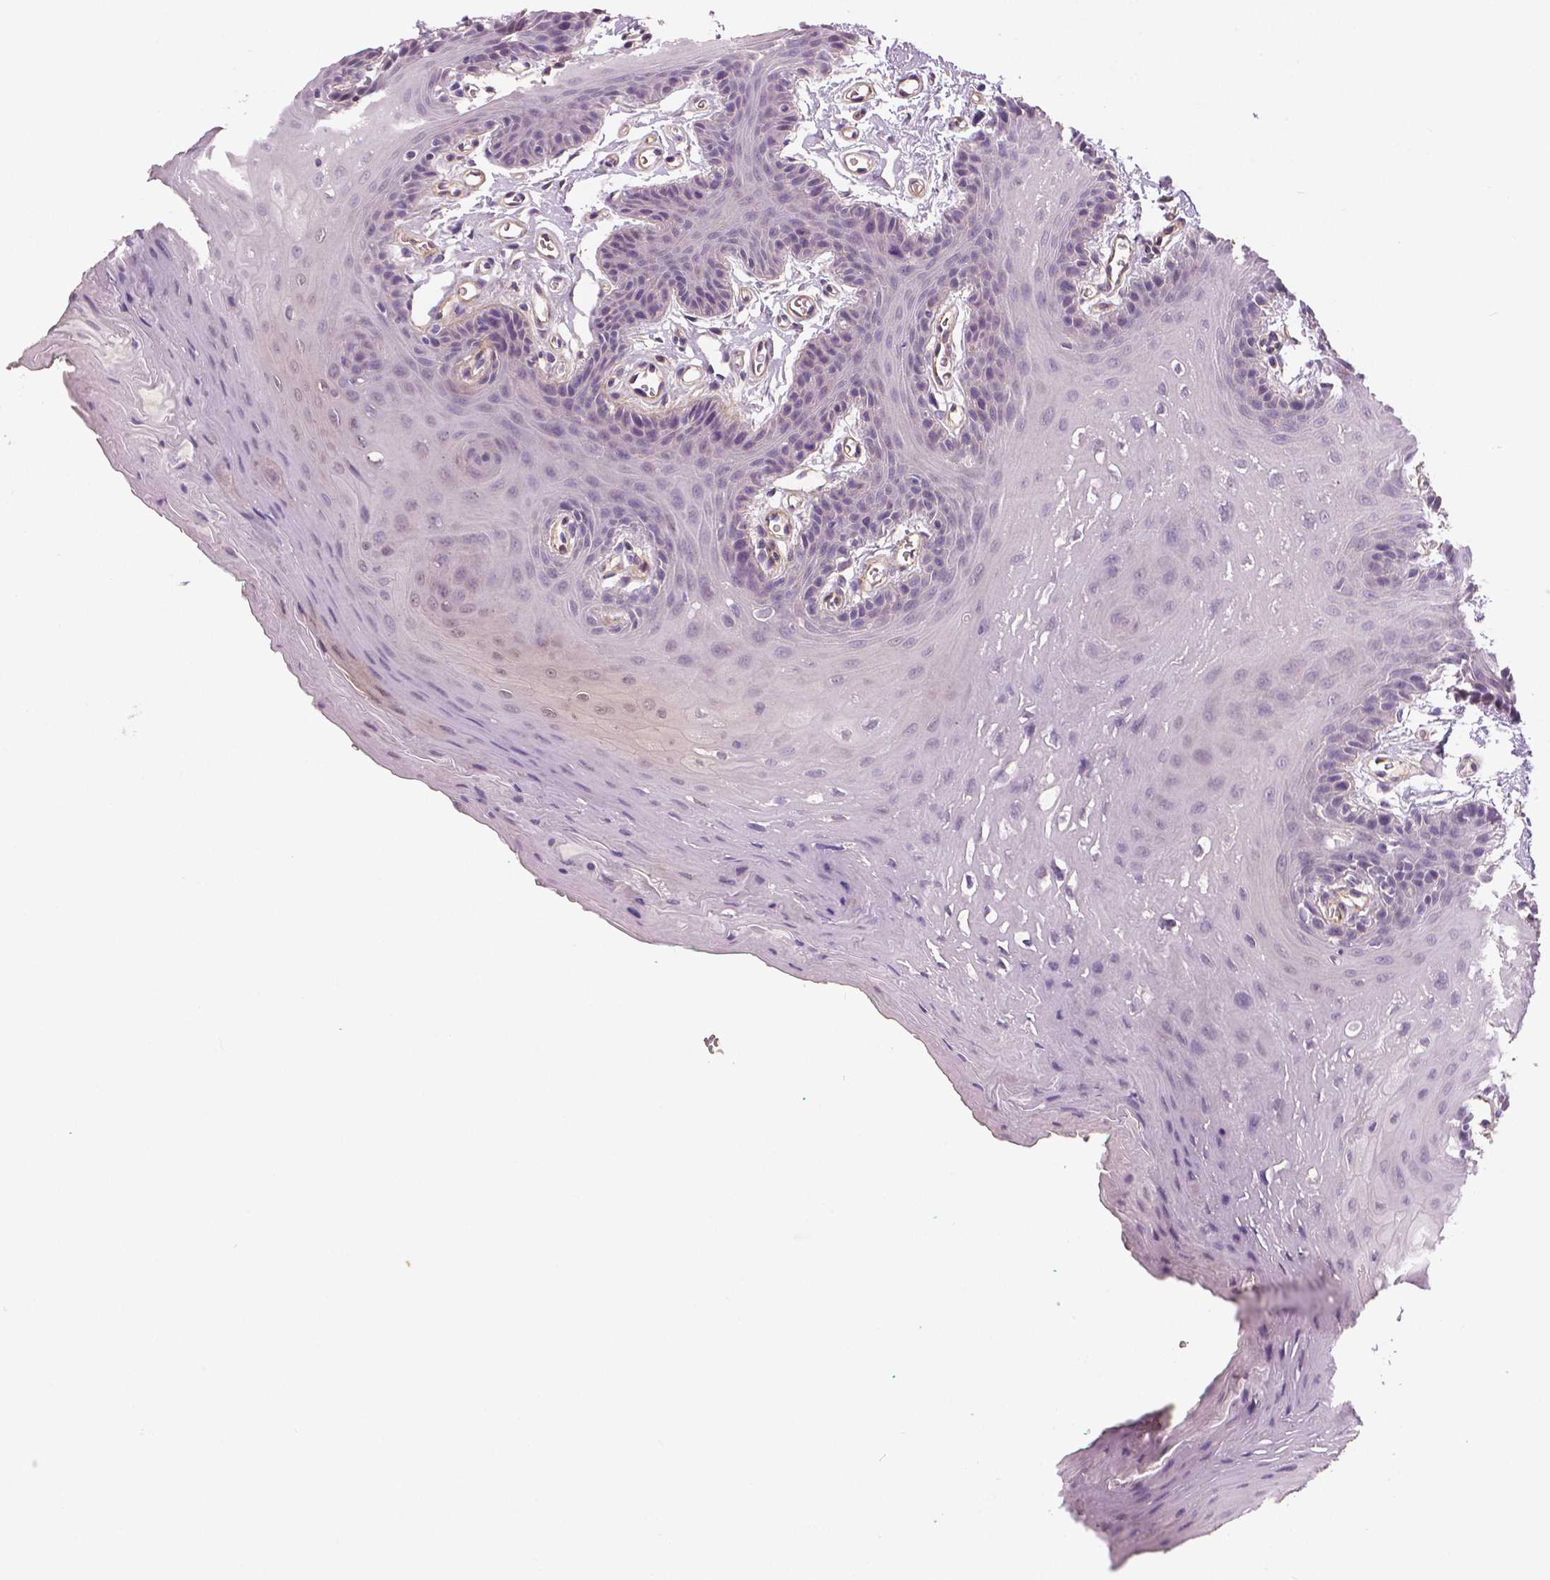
{"staining": {"intensity": "negative", "quantity": "none", "location": "none"}, "tissue": "oral mucosa", "cell_type": "Squamous epithelial cells", "image_type": "normal", "snomed": [{"axis": "morphology", "description": "Normal tissue, NOS"}, {"axis": "morphology", "description": "Squamous cell carcinoma, NOS"}, {"axis": "topography", "description": "Oral tissue"}, {"axis": "topography", "description": "Head-Neck"}], "caption": "DAB (3,3'-diaminobenzidine) immunohistochemical staining of benign human oral mucosa exhibits no significant staining in squamous epithelial cells.", "gene": "FLT1", "patient": {"sex": "female", "age": 50}}